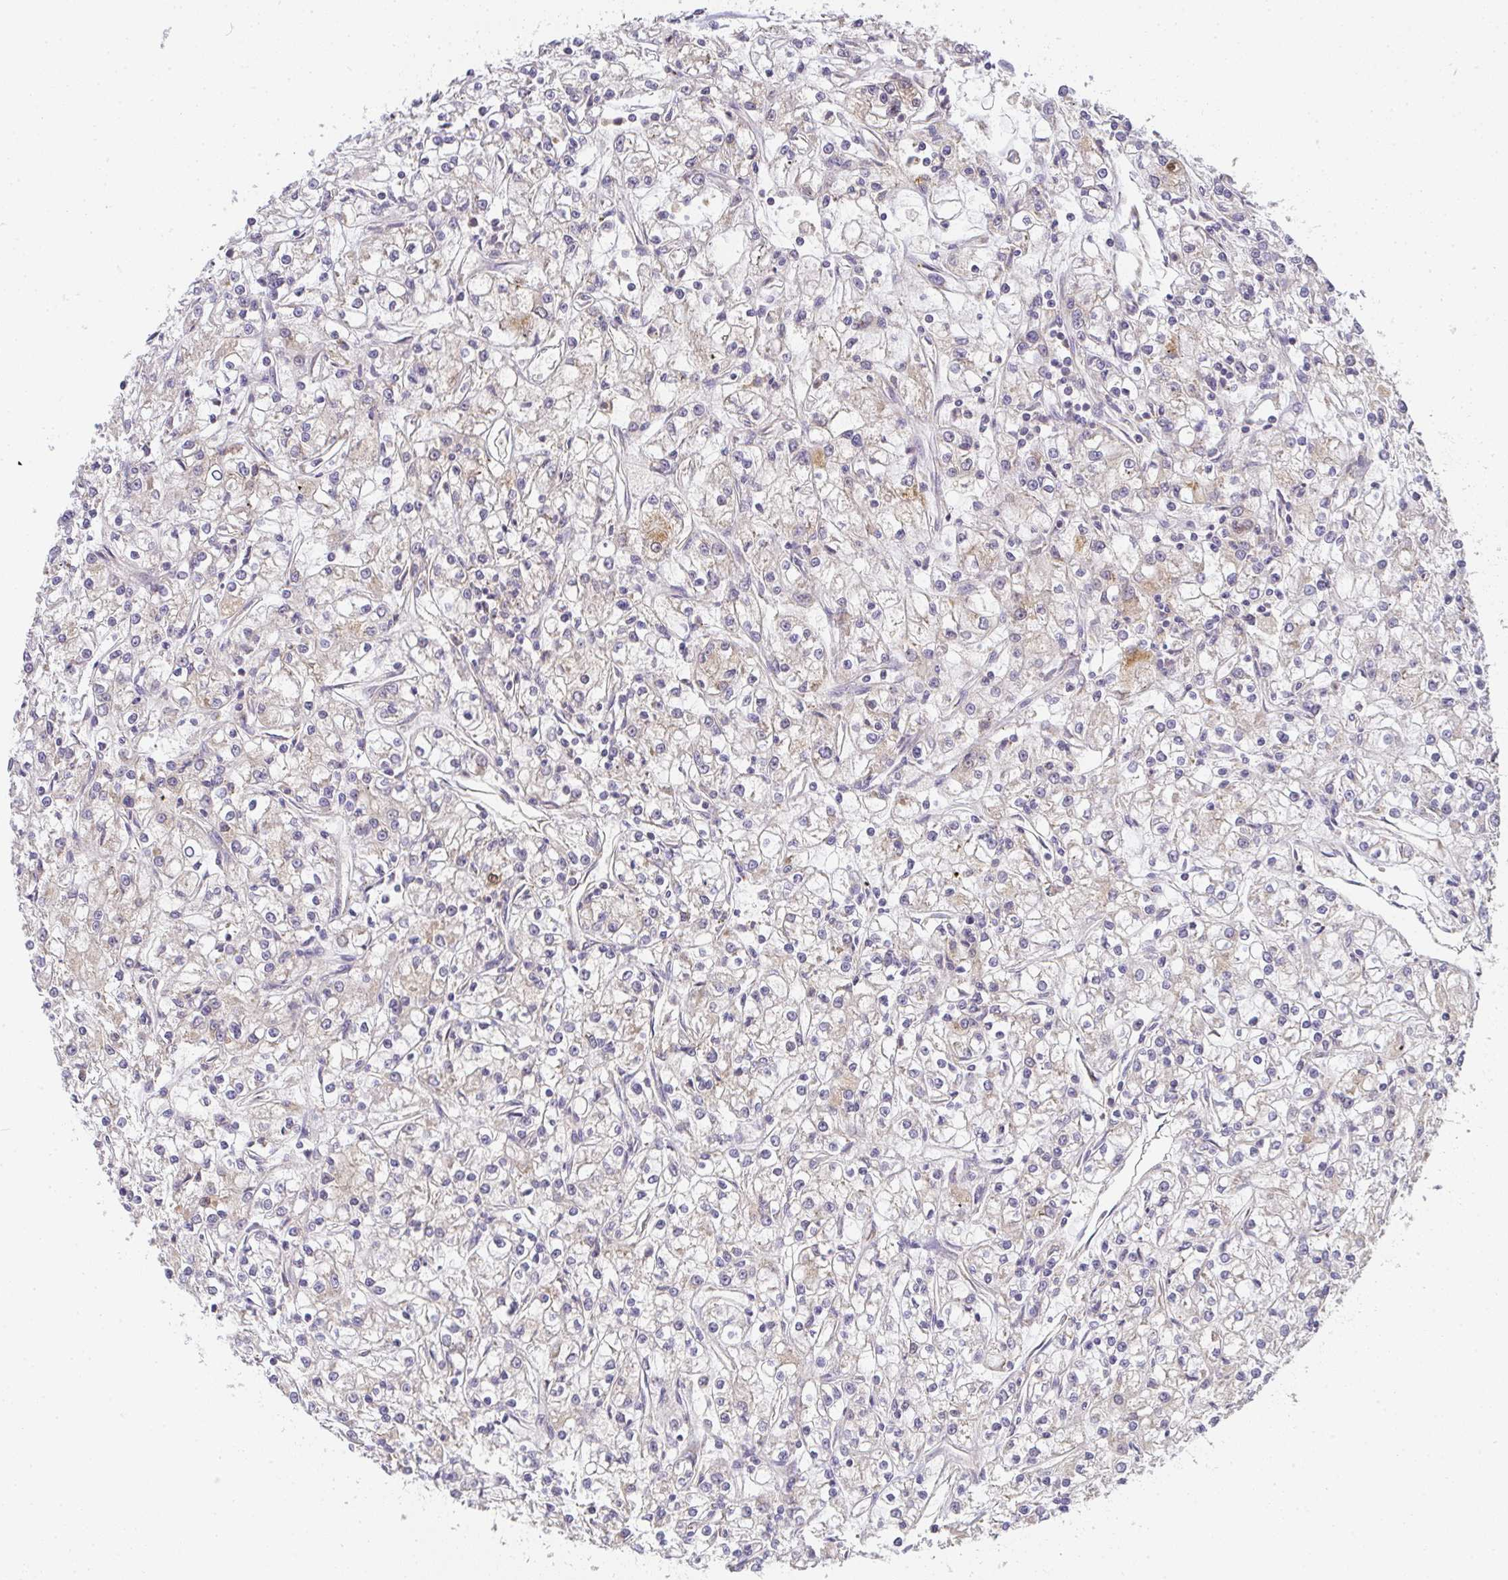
{"staining": {"intensity": "weak", "quantity": "25%-75%", "location": "cytoplasmic/membranous"}, "tissue": "renal cancer", "cell_type": "Tumor cells", "image_type": "cancer", "snomed": [{"axis": "morphology", "description": "Adenocarcinoma, NOS"}, {"axis": "topography", "description": "Kidney"}], "caption": "Renal cancer stained with a brown dye demonstrates weak cytoplasmic/membranous positive expression in about 25%-75% of tumor cells.", "gene": "SLC35B3", "patient": {"sex": "female", "age": 59}}